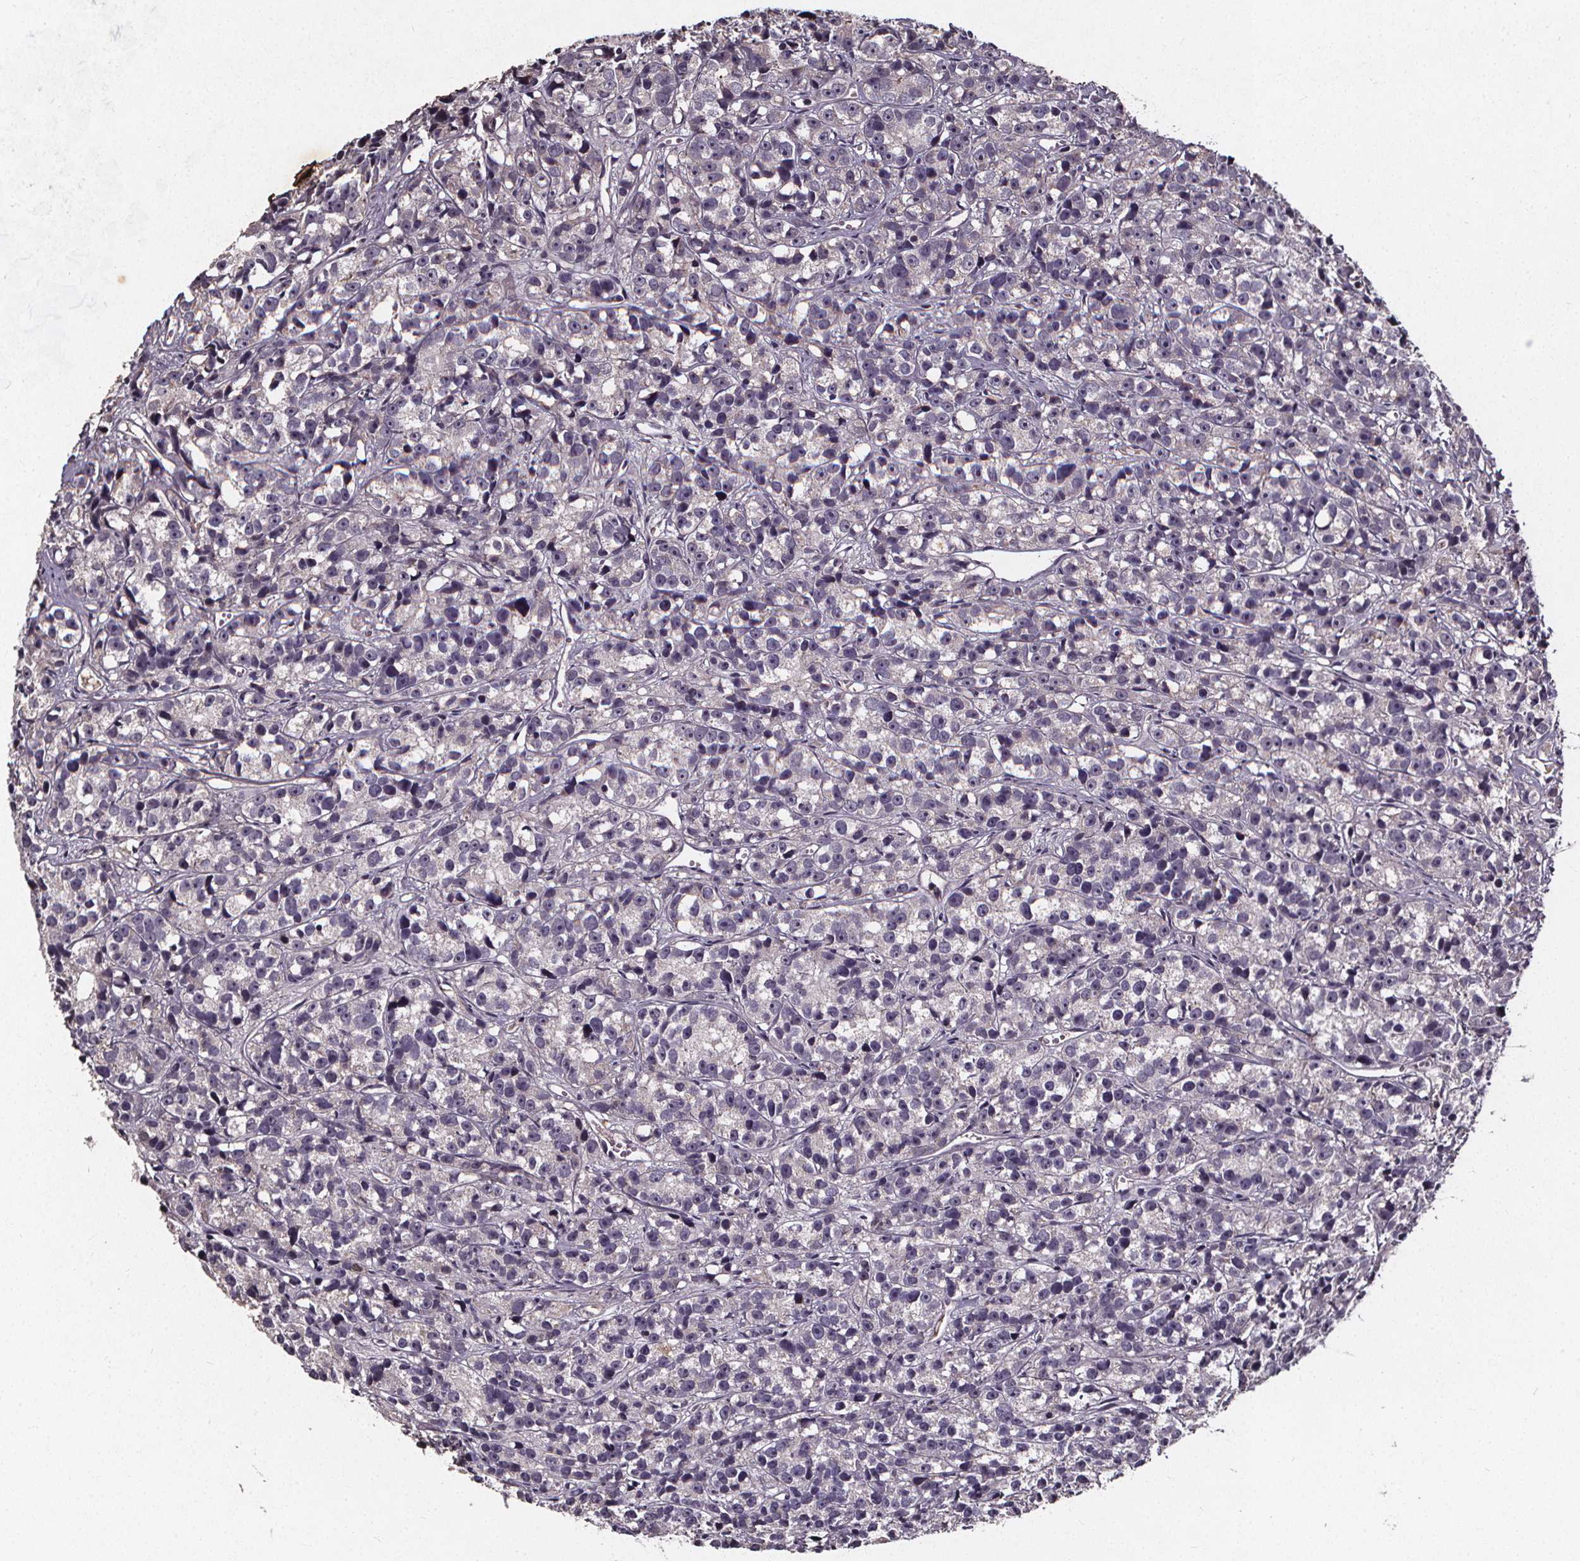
{"staining": {"intensity": "weak", "quantity": "<25%", "location": "nuclear"}, "tissue": "prostate cancer", "cell_type": "Tumor cells", "image_type": "cancer", "snomed": [{"axis": "morphology", "description": "Adenocarcinoma, High grade"}, {"axis": "topography", "description": "Prostate"}], "caption": "DAB (3,3'-diaminobenzidine) immunohistochemical staining of human prostate cancer reveals no significant positivity in tumor cells. The staining is performed using DAB (3,3'-diaminobenzidine) brown chromogen with nuclei counter-stained in using hematoxylin.", "gene": "SPAG8", "patient": {"sex": "male", "age": 77}}